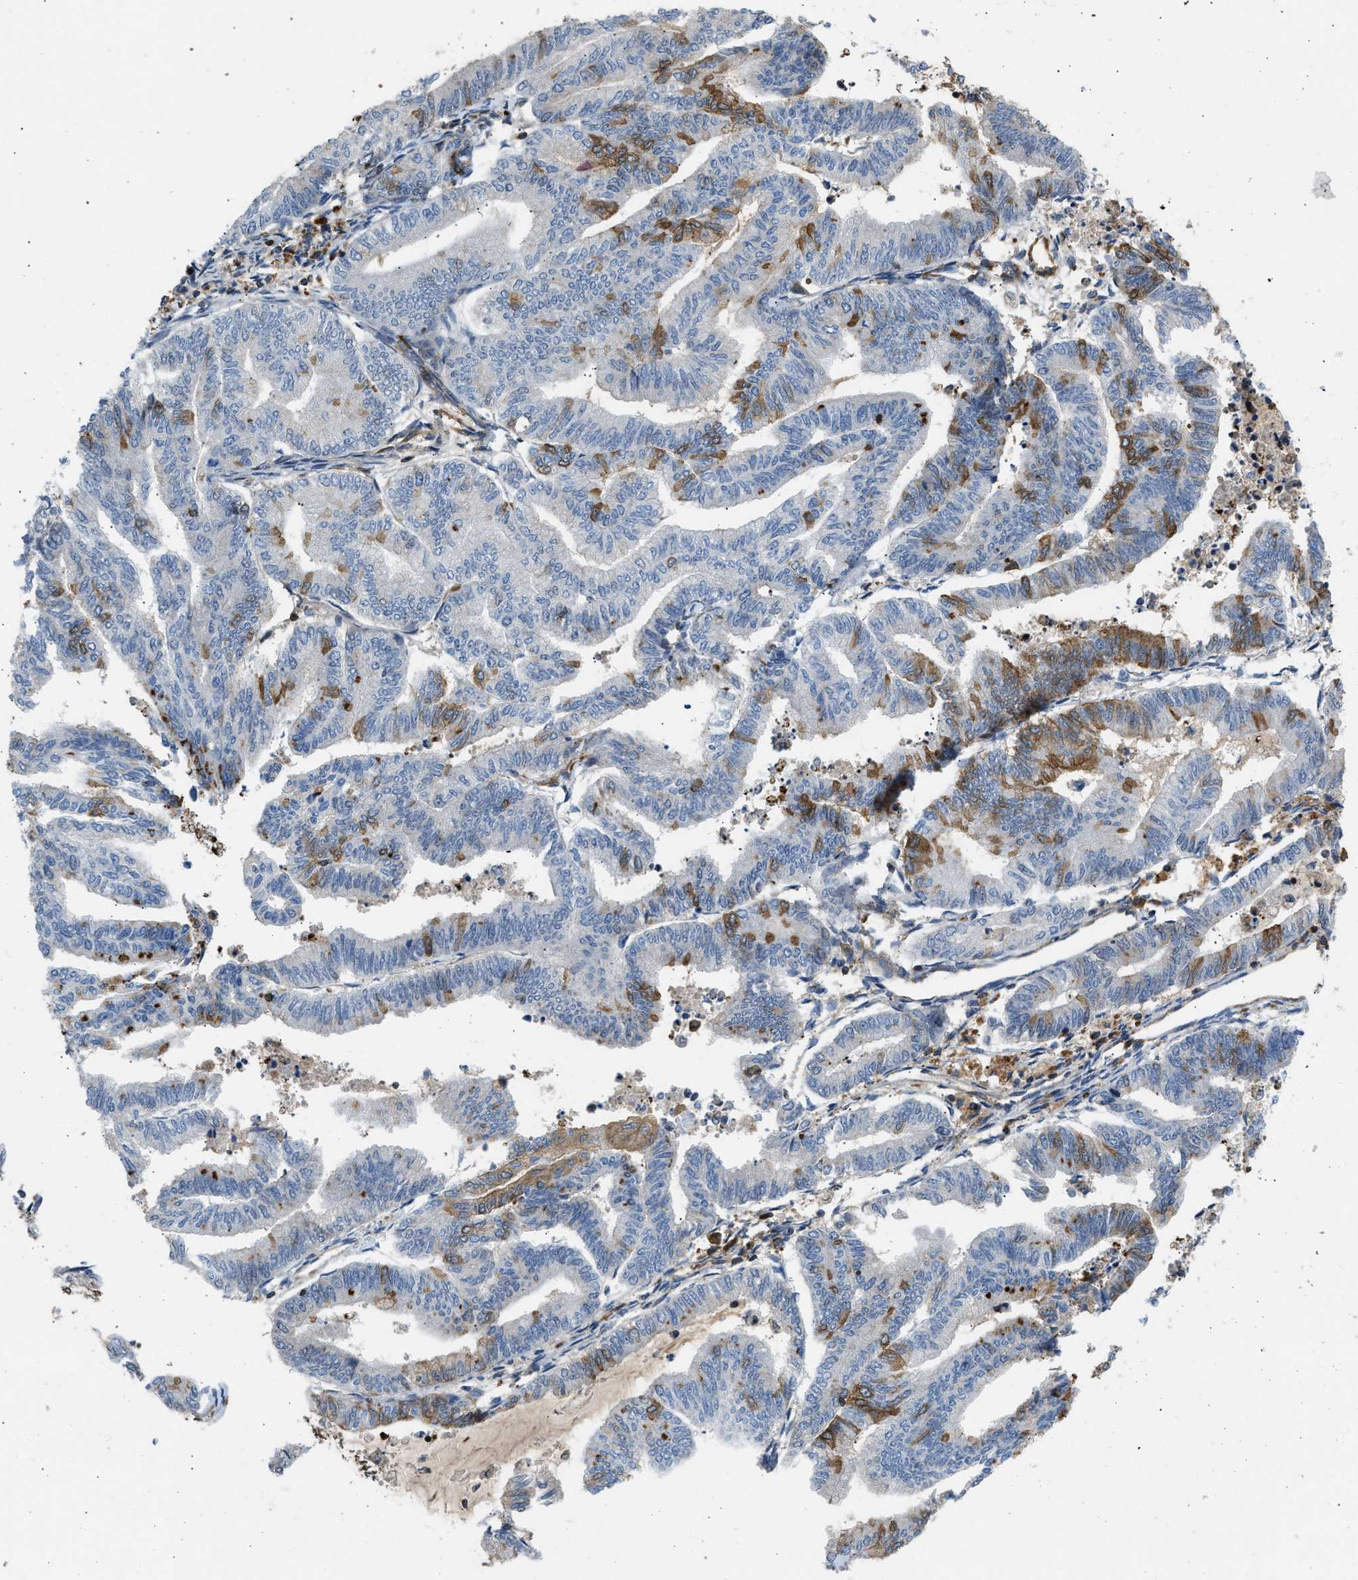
{"staining": {"intensity": "moderate", "quantity": "<25%", "location": "cytoplasmic/membranous"}, "tissue": "endometrial cancer", "cell_type": "Tumor cells", "image_type": "cancer", "snomed": [{"axis": "morphology", "description": "Adenocarcinoma, NOS"}, {"axis": "topography", "description": "Endometrium"}], "caption": "High-power microscopy captured an IHC image of adenocarcinoma (endometrial), revealing moderate cytoplasmic/membranous expression in approximately <25% of tumor cells. (brown staining indicates protein expression, while blue staining denotes nuclei).", "gene": "RASGRF2", "patient": {"sex": "female", "age": 79}}